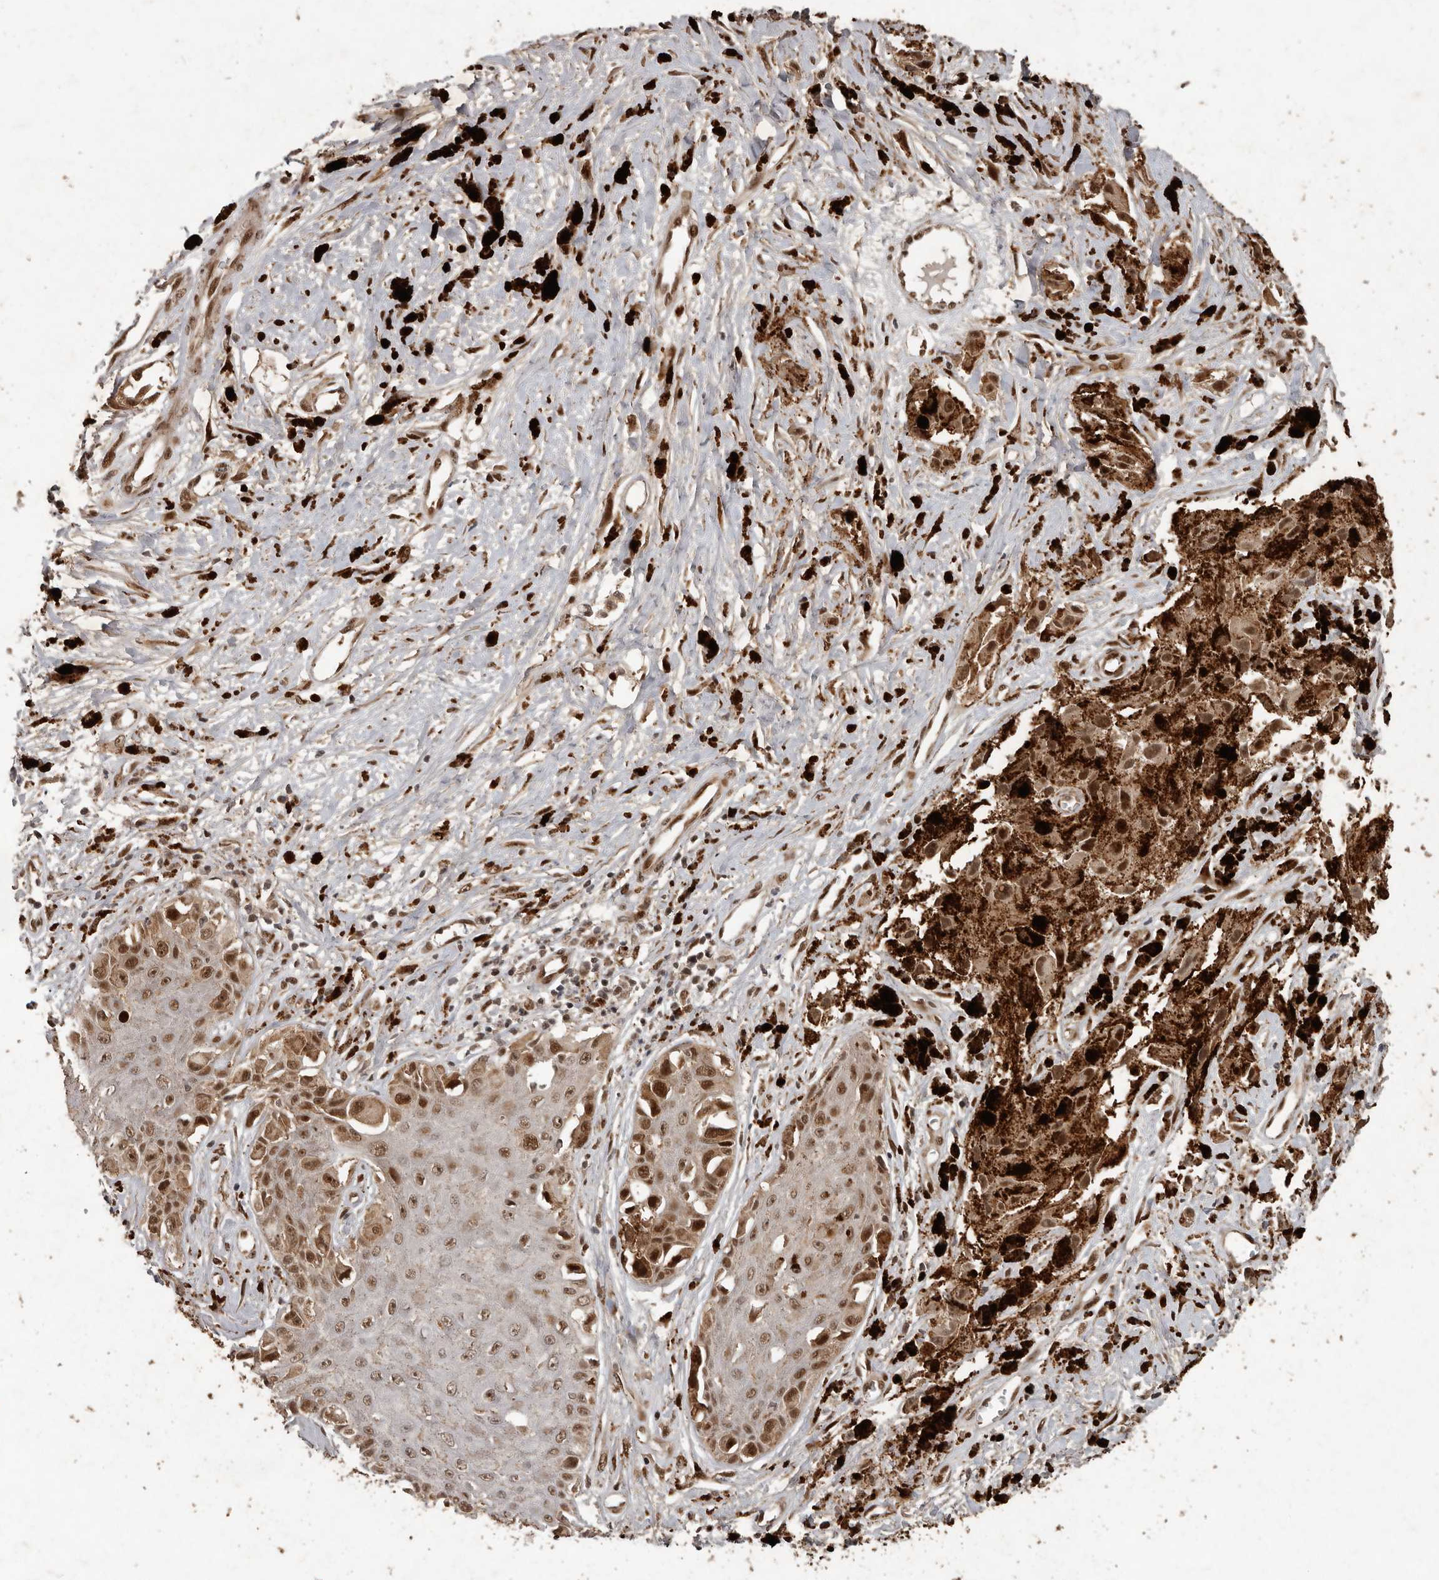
{"staining": {"intensity": "strong", "quantity": ">75%", "location": "nuclear"}, "tissue": "melanoma", "cell_type": "Tumor cells", "image_type": "cancer", "snomed": [{"axis": "morphology", "description": "Malignant melanoma, NOS"}, {"axis": "topography", "description": "Skin"}], "caption": "Strong nuclear protein staining is seen in about >75% of tumor cells in melanoma.", "gene": "CDC27", "patient": {"sex": "male", "age": 88}}